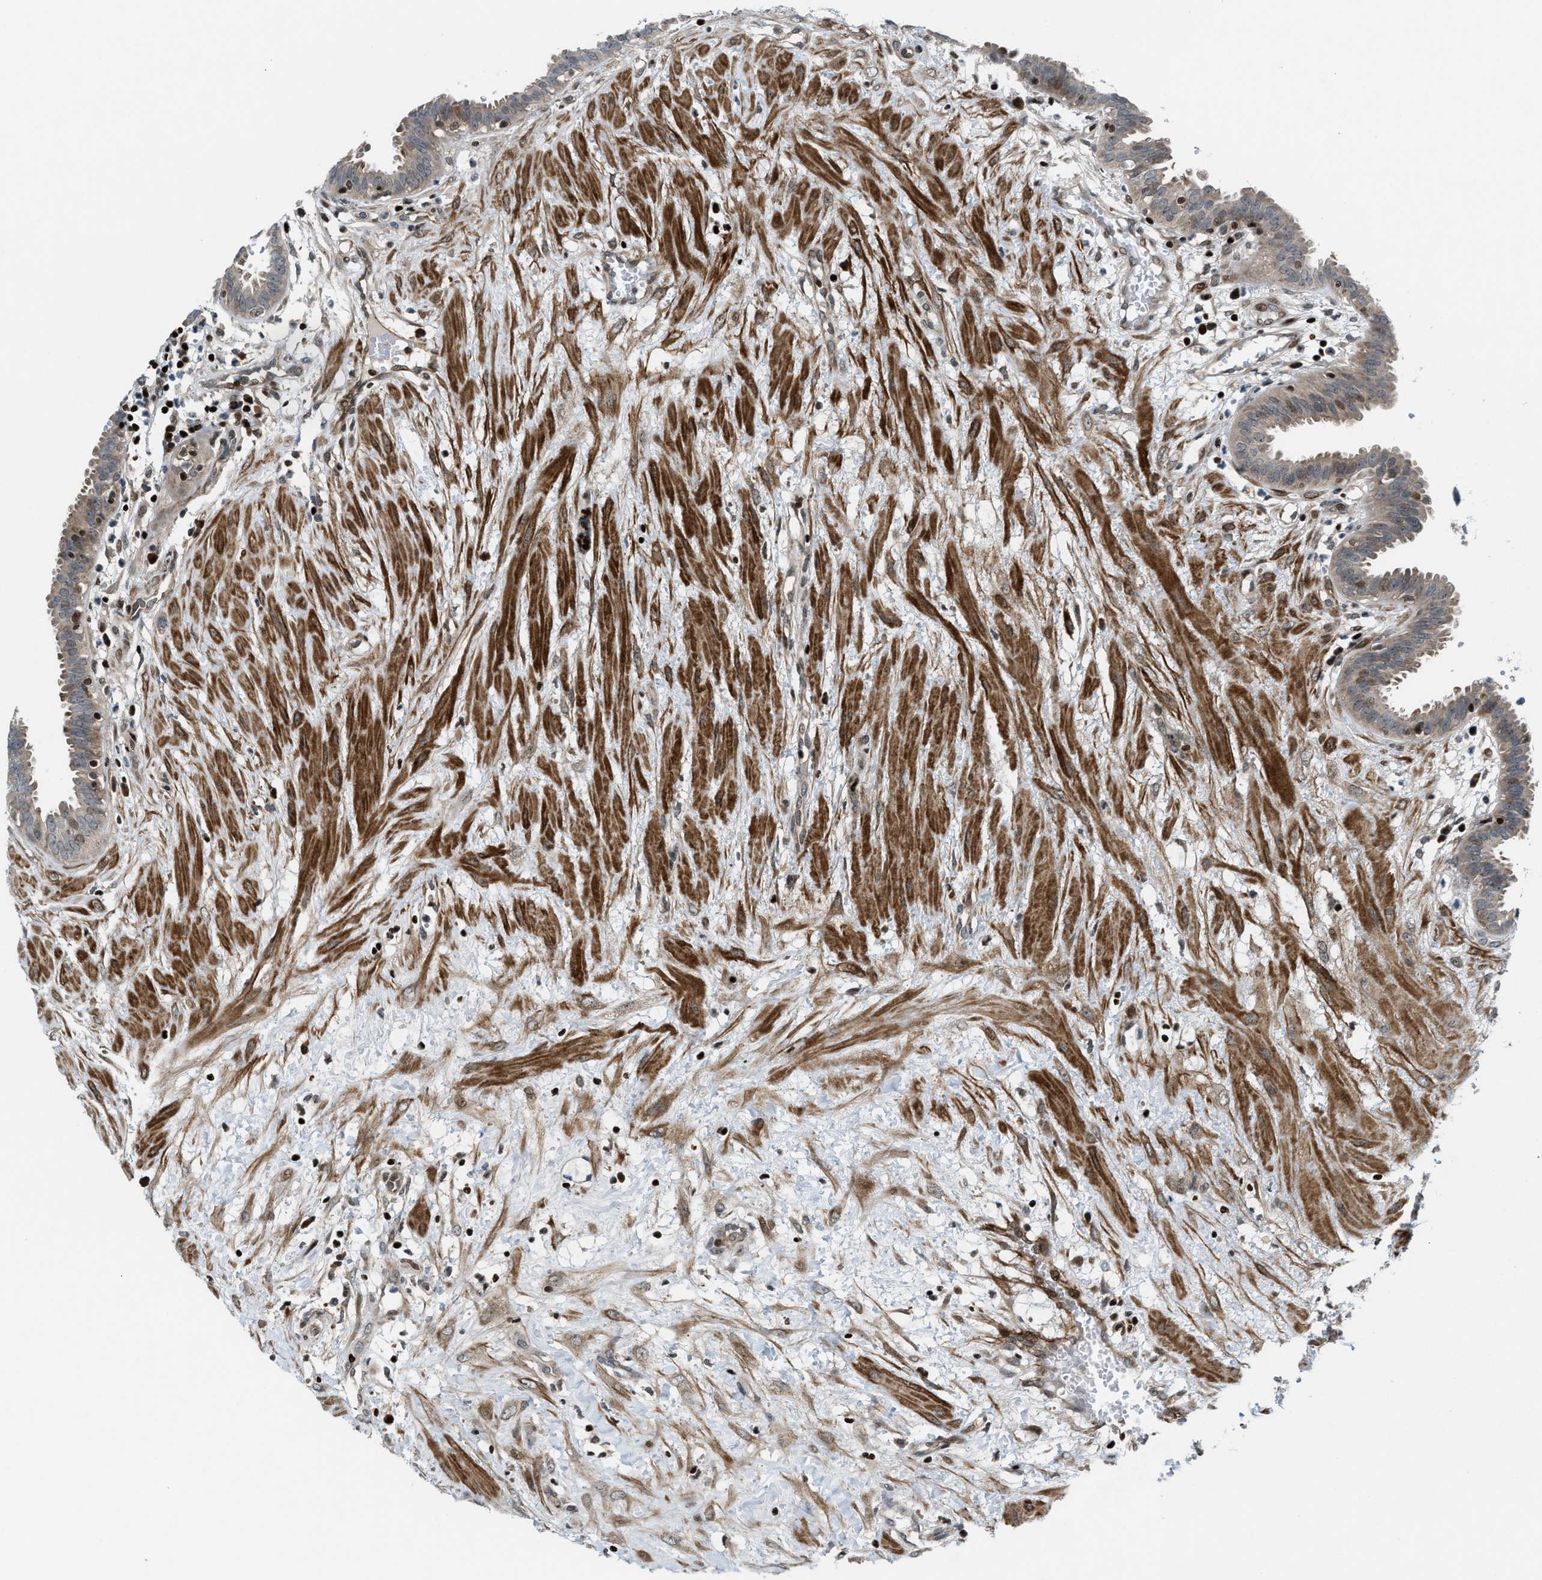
{"staining": {"intensity": "weak", "quantity": ">75%", "location": "cytoplasmic/membranous"}, "tissue": "fallopian tube", "cell_type": "Glandular cells", "image_type": "normal", "snomed": [{"axis": "morphology", "description": "Normal tissue, NOS"}, {"axis": "topography", "description": "Fallopian tube"}, {"axis": "topography", "description": "Placenta"}], "caption": "A low amount of weak cytoplasmic/membranous staining is appreciated in about >75% of glandular cells in benign fallopian tube.", "gene": "ZNF276", "patient": {"sex": "female", "age": 32}}